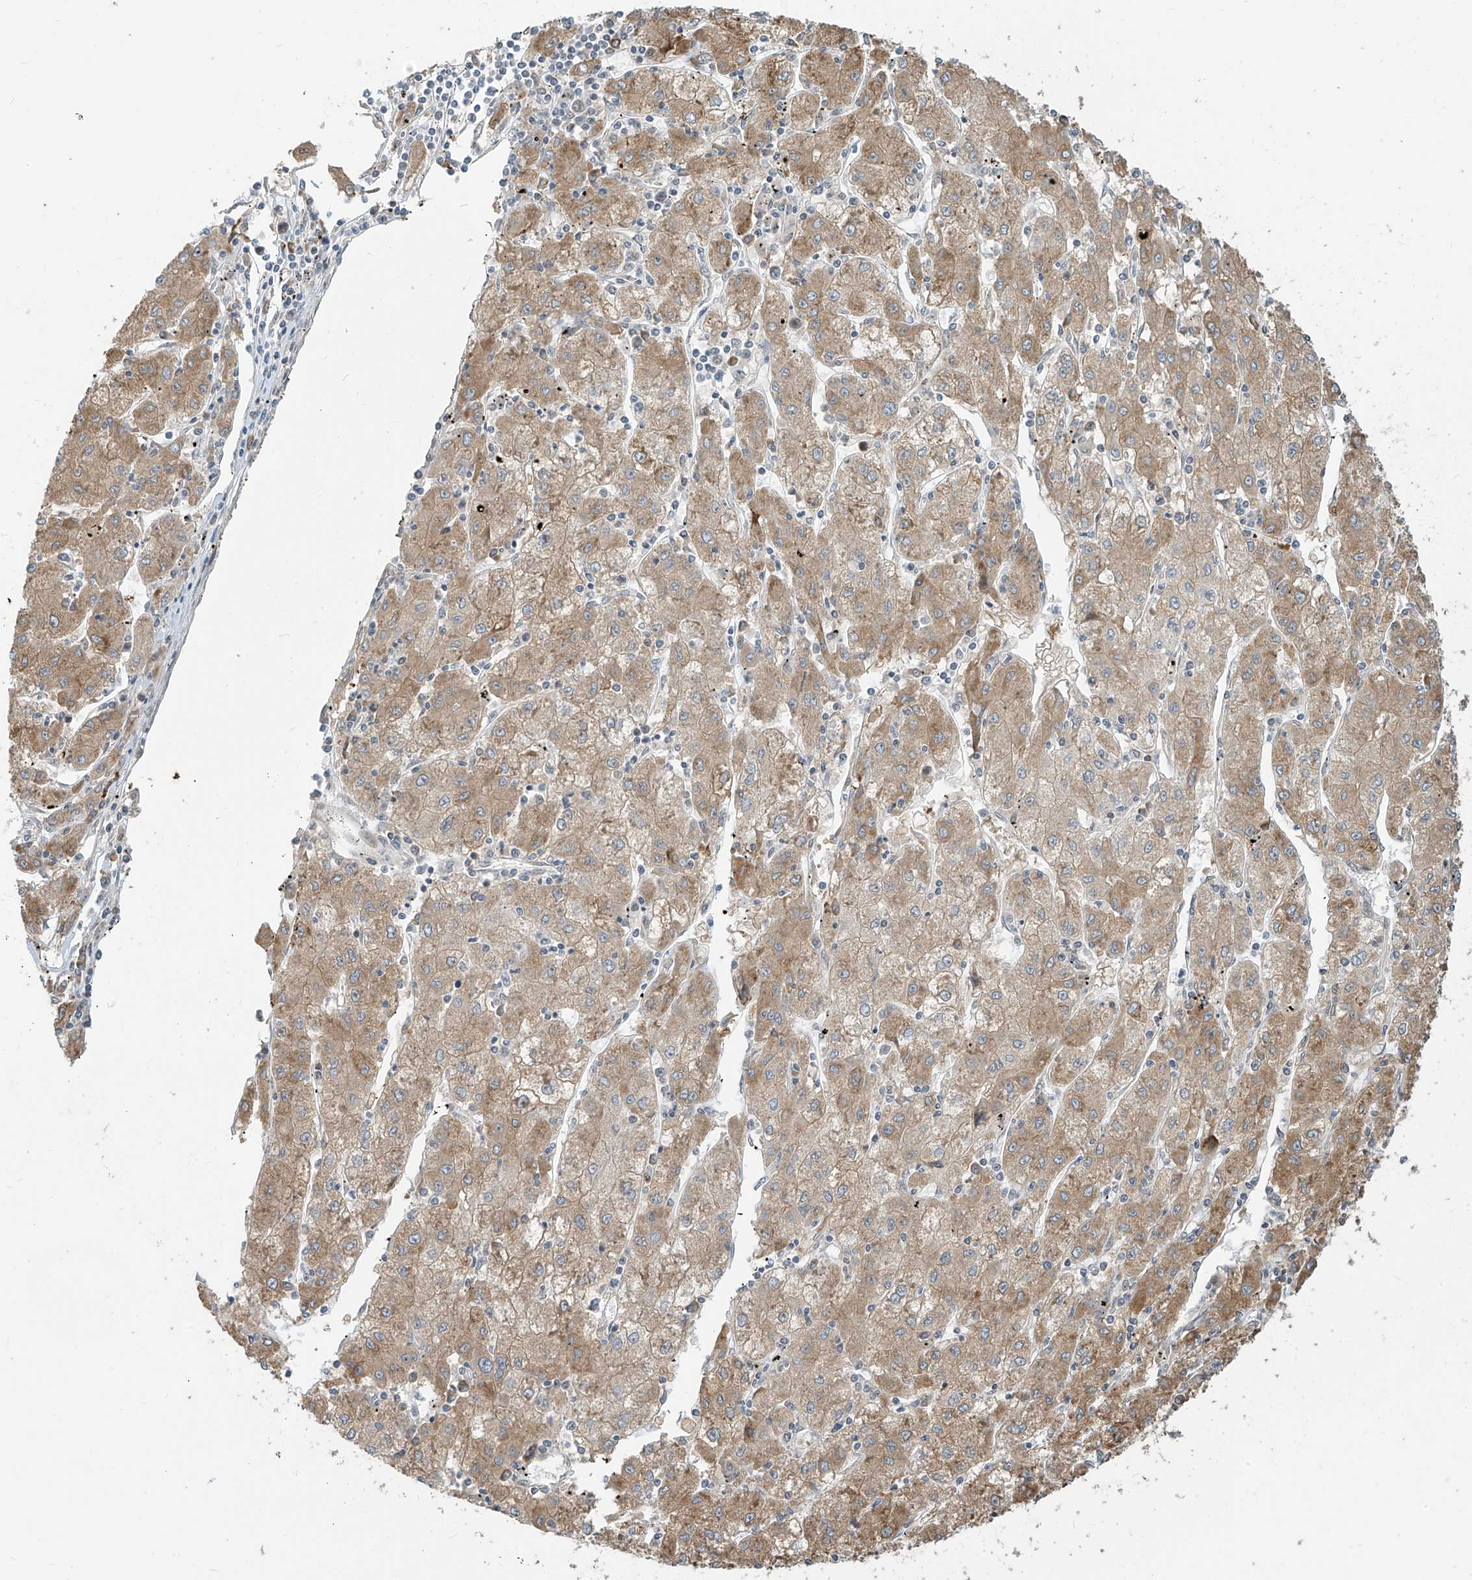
{"staining": {"intensity": "weak", "quantity": ">75%", "location": "cytoplasmic/membranous"}, "tissue": "liver cancer", "cell_type": "Tumor cells", "image_type": "cancer", "snomed": [{"axis": "morphology", "description": "Carcinoma, Hepatocellular, NOS"}, {"axis": "topography", "description": "Liver"}], "caption": "IHC (DAB) staining of human liver cancer displays weak cytoplasmic/membranous protein positivity in about >75% of tumor cells.", "gene": "ZMYM2", "patient": {"sex": "male", "age": 72}}